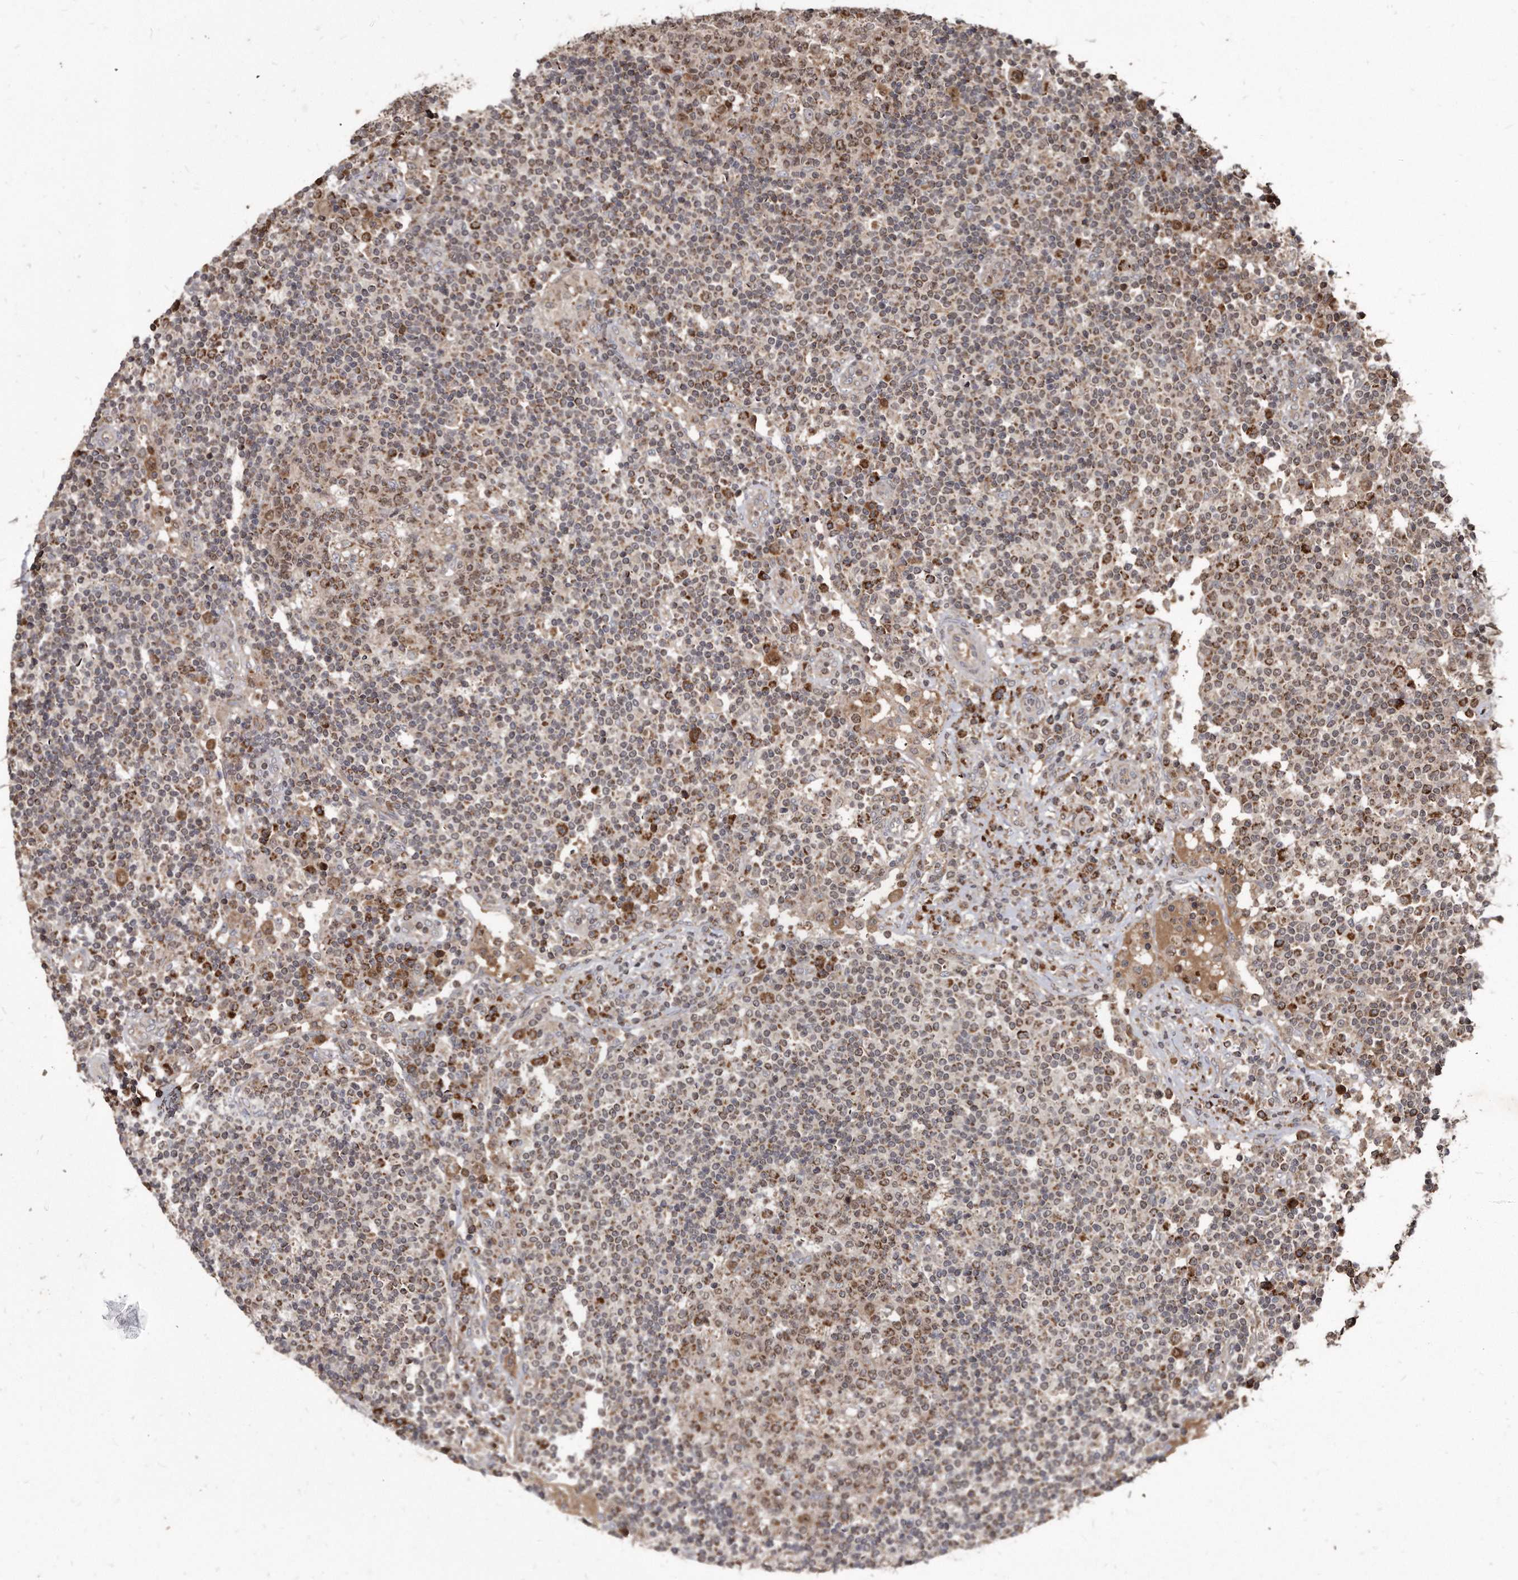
{"staining": {"intensity": "moderate", "quantity": ">75%", "location": "cytoplasmic/membranous"}, "tissue": "lymph node", "cell_type": "Germinal center cells", "image_type": "normal", "snomed": [{"axis": "morphology", "description": "Normal tissue, NOS"}, {"axis": "topography", "description": "Lymph node"}], "caption": "Protein expression analysis of normal human lymph node reveals moderate cytoplasmic/membranous expression in approximately >75% of germinal center cells.", "gene": "FAM136A", "patient": {"sex": "female", "age": 53}}